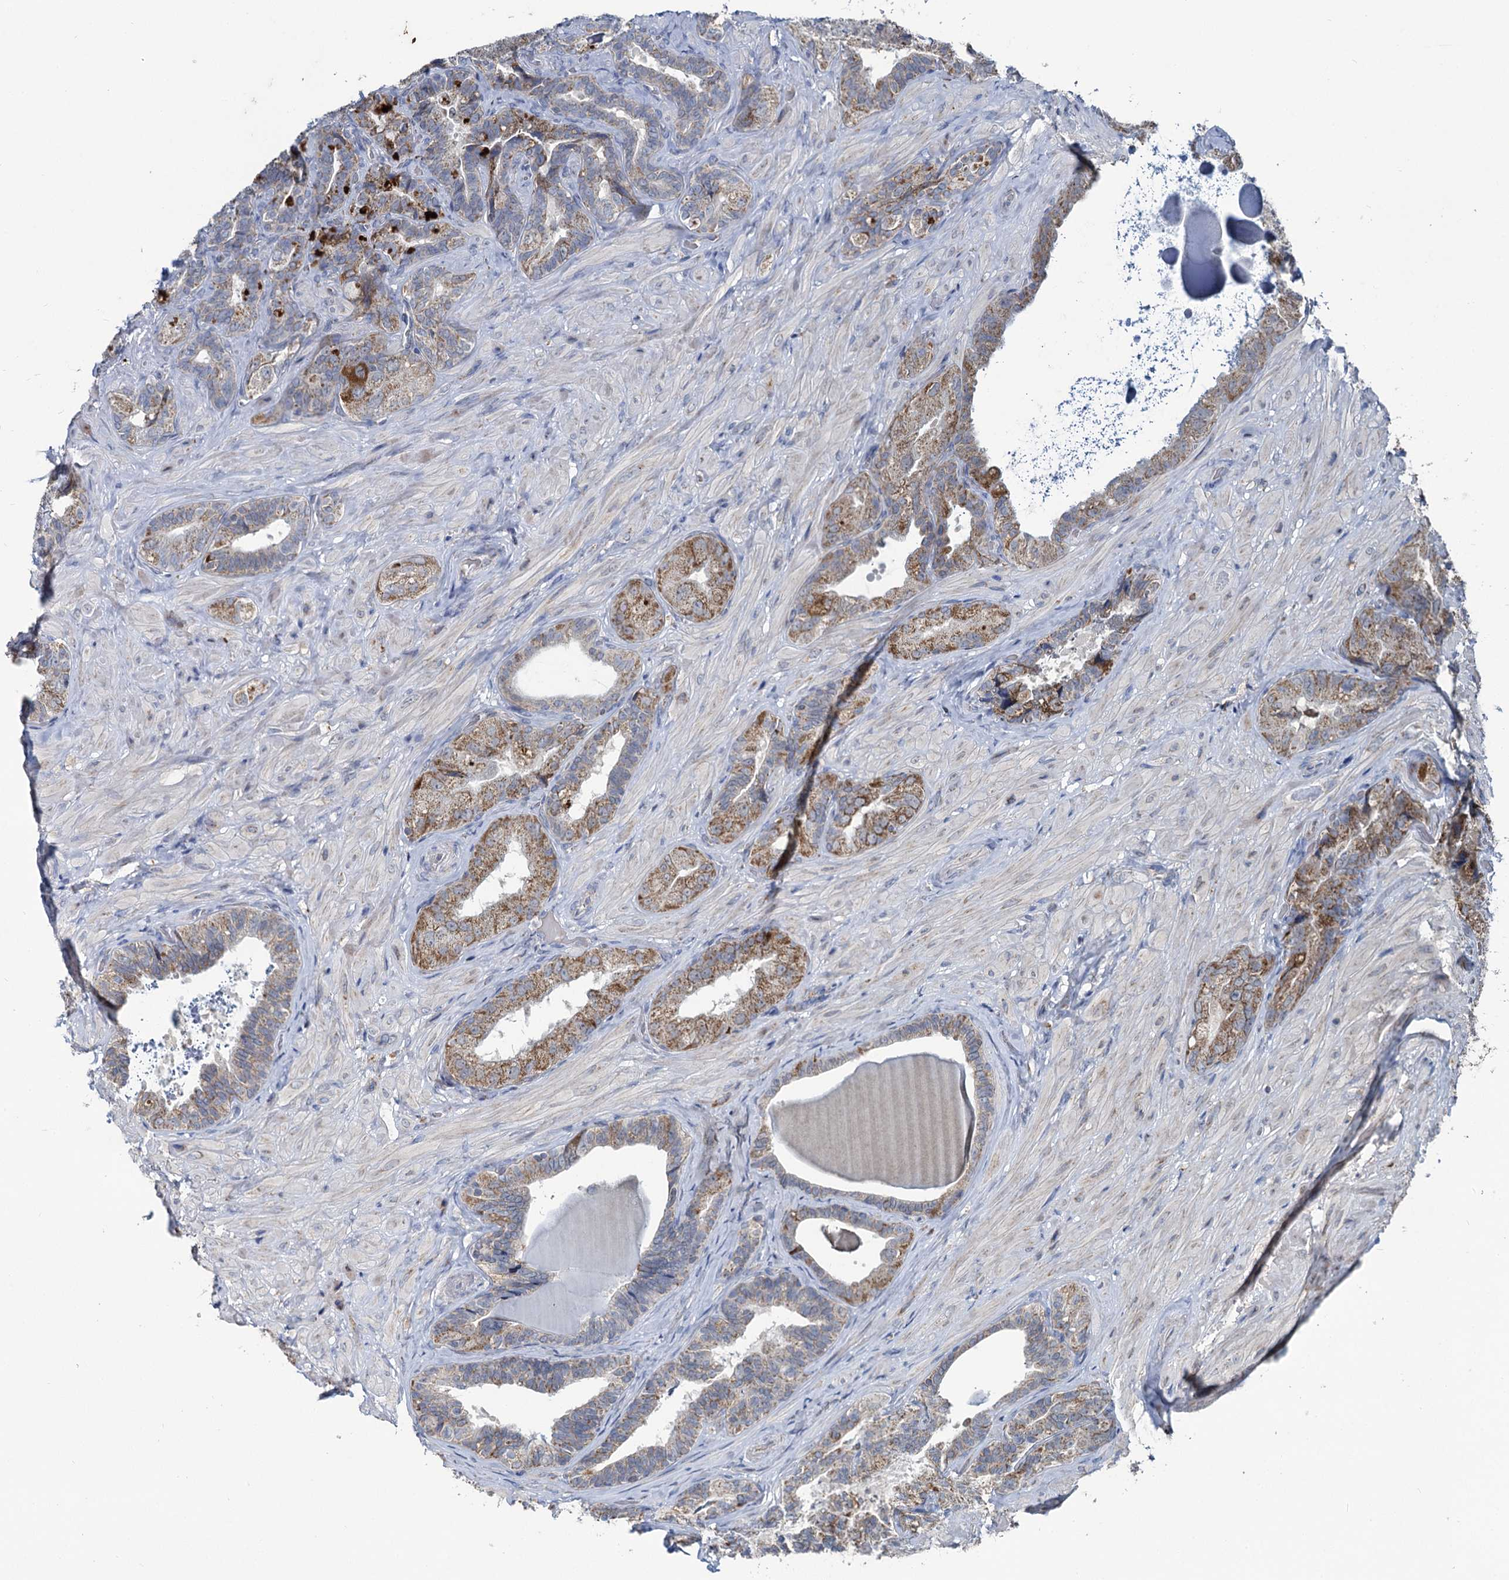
{"staining": {"intensity": "moderate", "quantity": ">75%", "location": "cytoplasmic/membranous"}, "tissue": "seminal vesicle", "cell_type": "Glandular cells", "image_type": "normal", "snomed": [{"axis": "morphology", "description": "Normal tissue, NOS"}, {"axis": "topography", "description": "Prostate and seminal vesicle, NOS"}, {"axis": "topography", "description": "Prostate"}, {"axis": "topography", "description": "Seminal veicle"}], "caption": "Immunohistochemistry (IHC) histopathology image of normal seminal vesicle: human seminal vesicle stained using immunohistochemistry (IHC) exhibits medium levels of moderate protein expression localized specifically in the cytoplasmic/membranous of glandular cells, appearing as a cytoplasmic/membranous brown color.", "gene": "METTL4", "patient": {"sex": "male", "age": 67}}